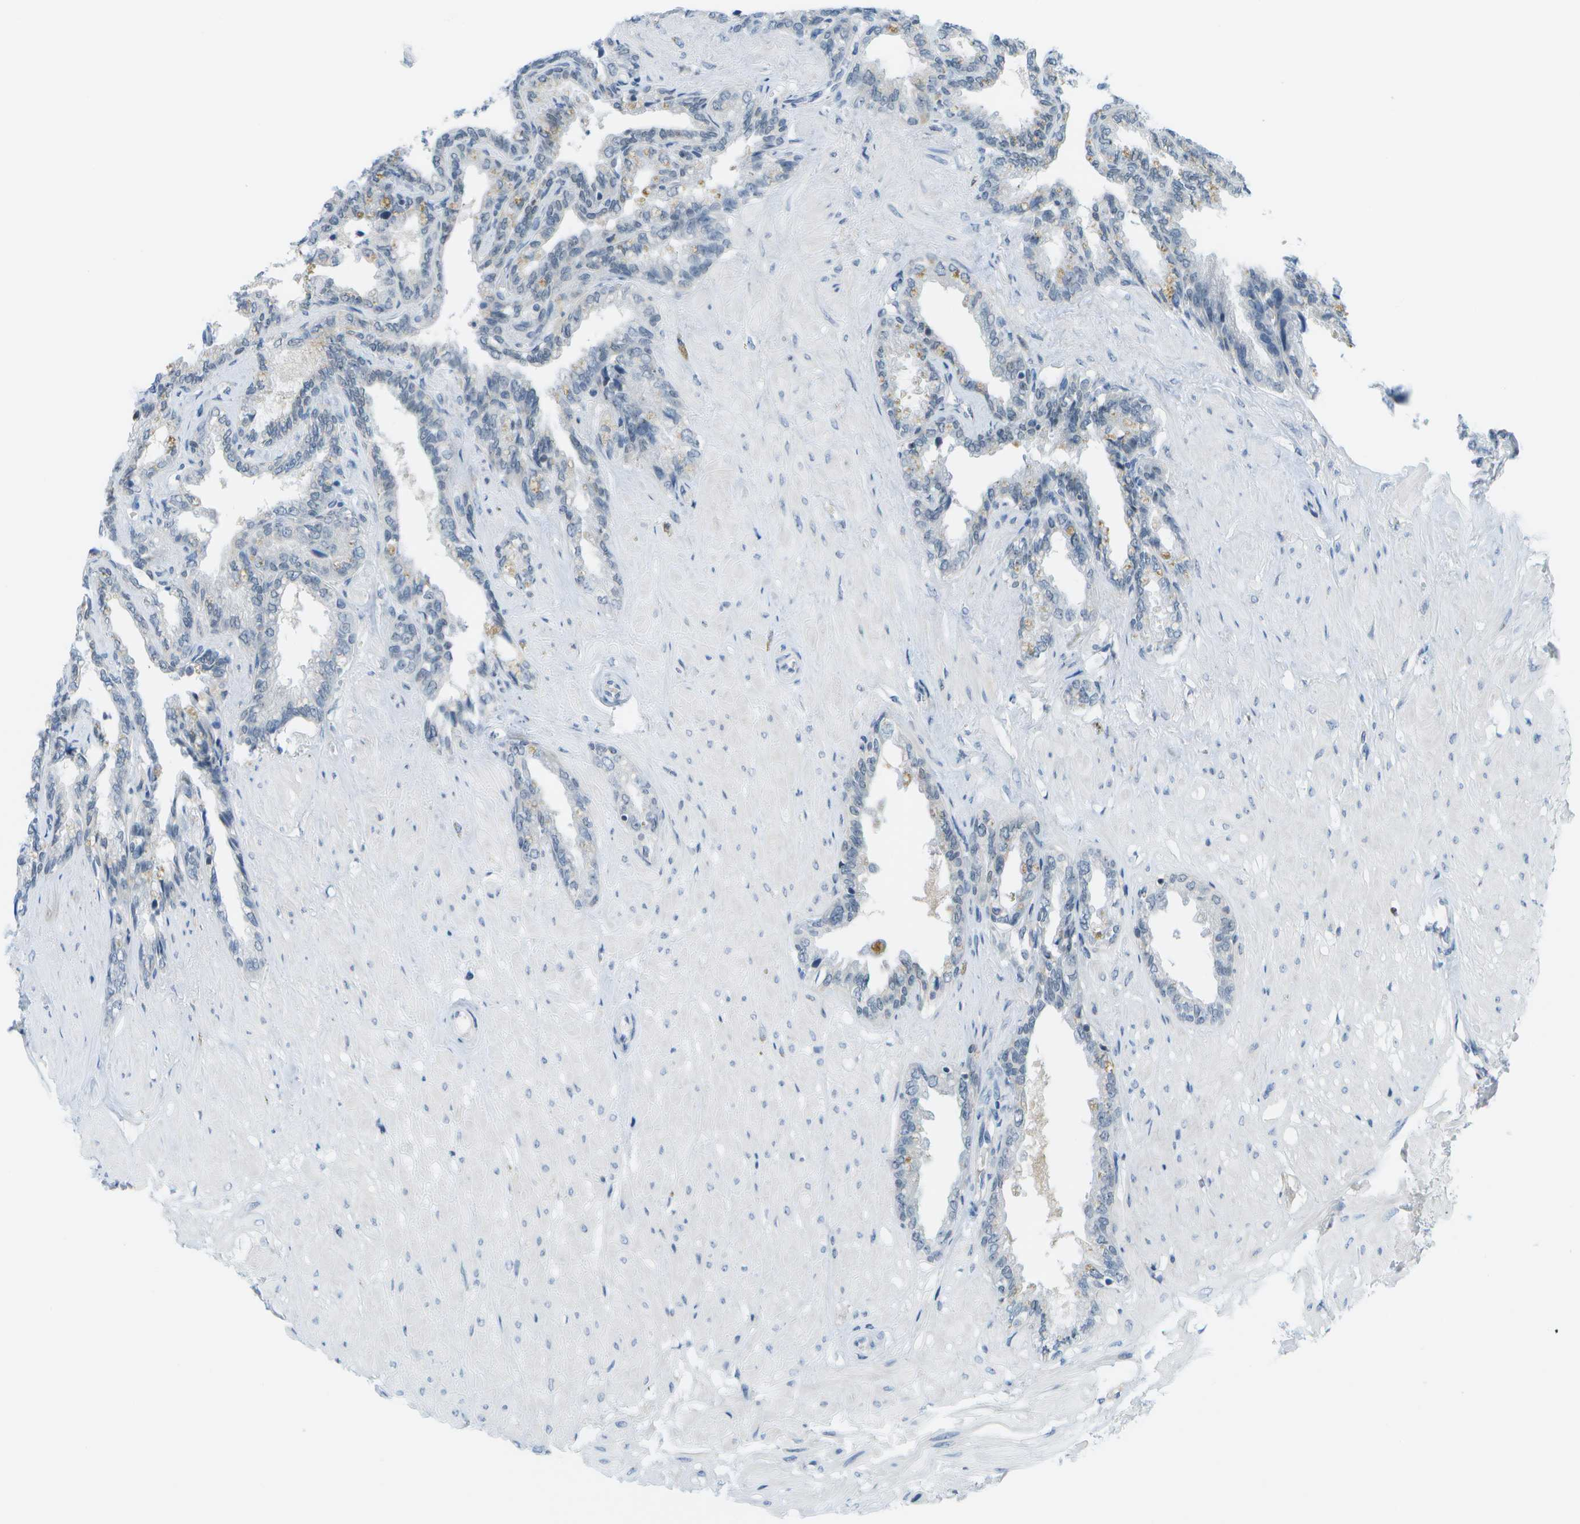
{"staining": {"intensity": "weak", "quantity": "<25%", "location": "nuclear"}, "tissue": "seminal vesicle", "cell_type": "Glandular cells", "image_type": "normal", "snomed": [{"axis": "morphology", "description": "Normal tissue, NOS"}, {"axis": "topography", "description": "Seminal veicle"}], "caption": "An IHC micrograph of unremarkable seminal vesicle is shown. There is no staining in glandular cells of seminal vesicle. (DAB (3,3'-diaminobenzidine) immunohistochemistry, high magnification).", "gene": "PITHD1", "patient": {"sex": "male", "age": 46}}